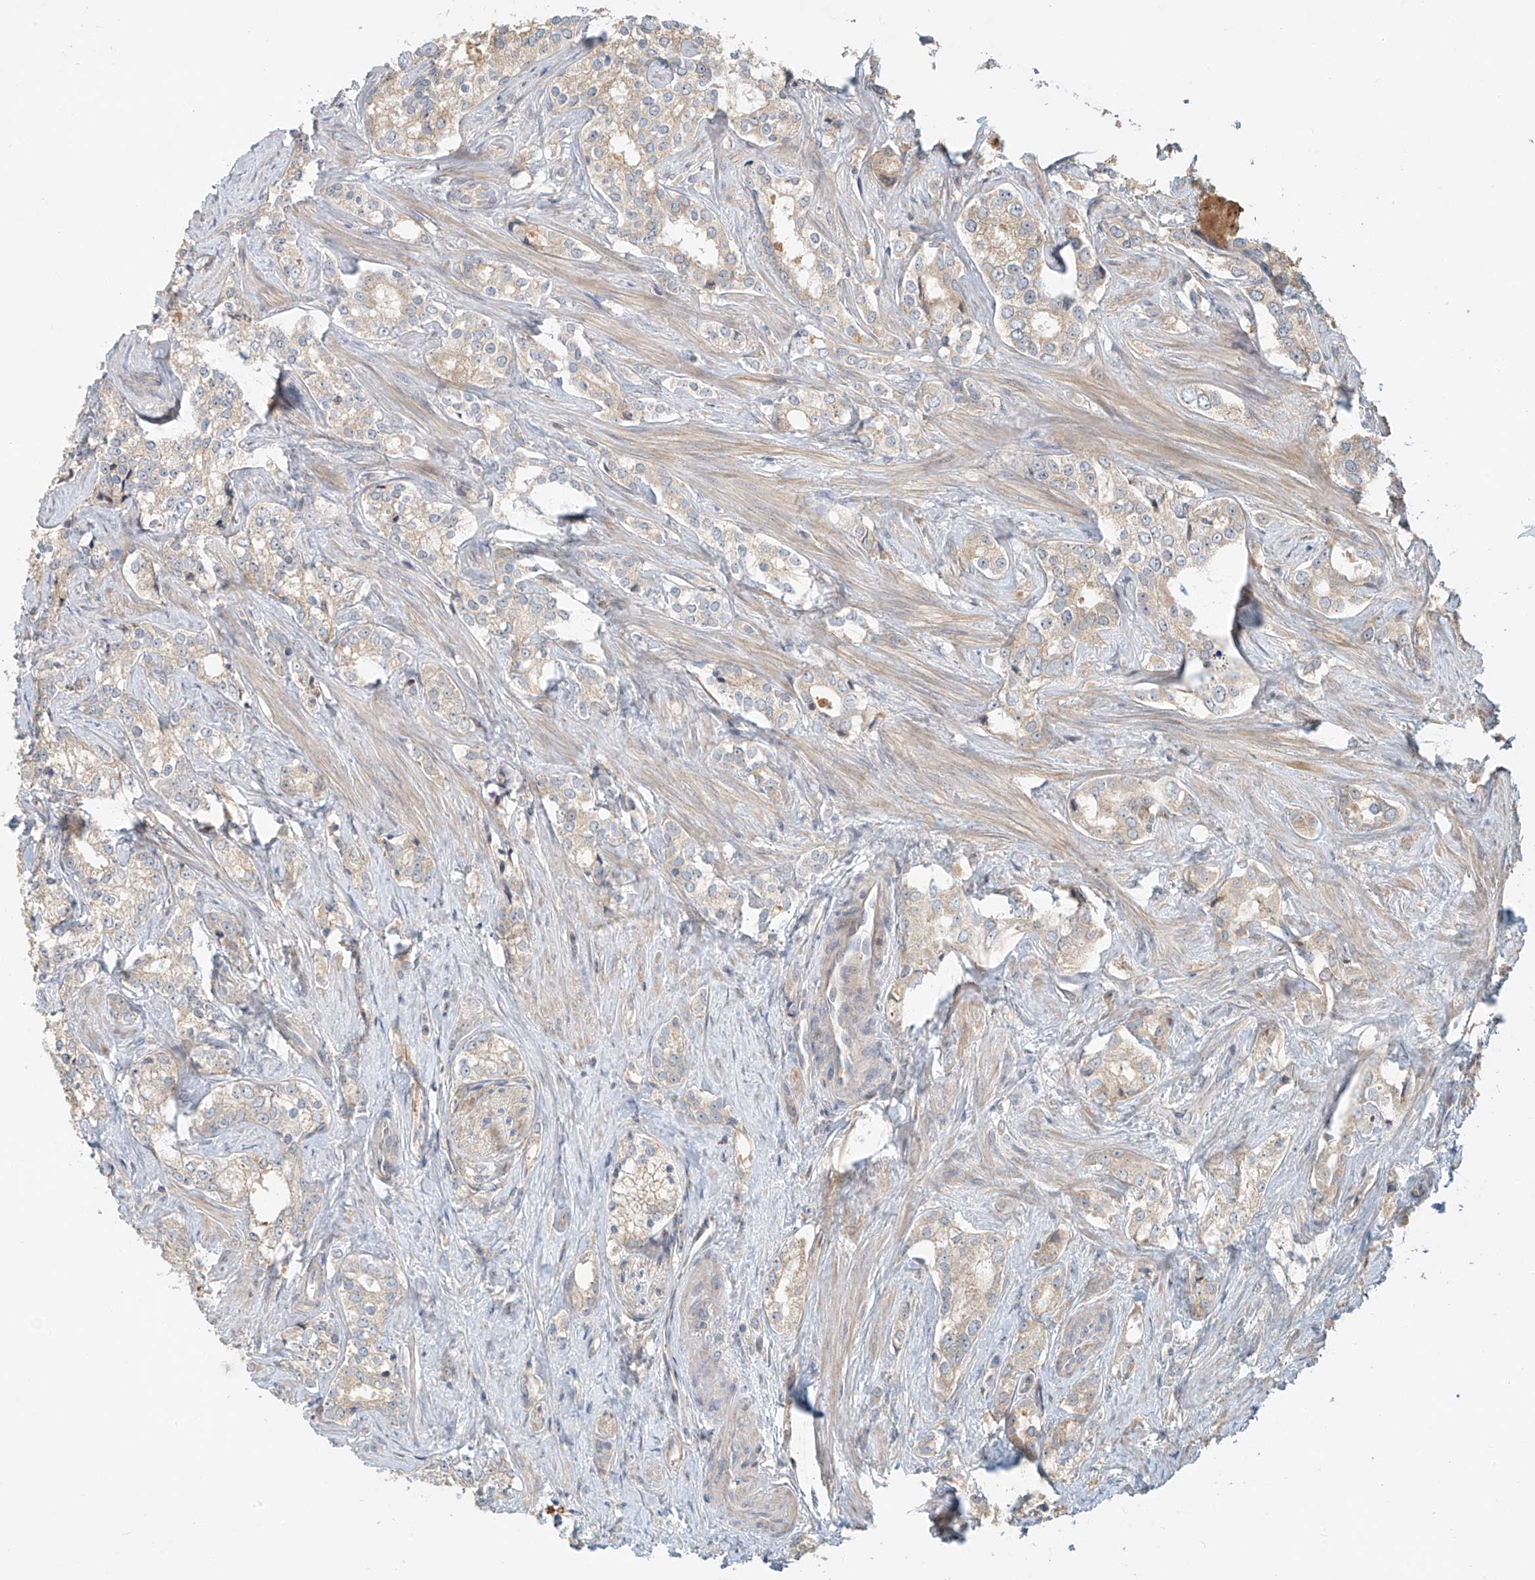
{"staining": {"intensity": "weak", "quantity": "25%-75%", "location": "cytoplasmic/membranous"}, "tissue": "prostate cancer", "cell_type": "Tumor cells", "image_type": "cancer", "snomed": [{"axis": "morphology", "description": "Adenocarcinoma, High grade"}, {"axis": "topography", "description": "Prostate"}], "caption": "The immunohistochemical stain highlights weak cytoplasmic/membranous positivity in tumor cells of prostate cancer tissue.", "gene": "TMEM61", "patient": {"sex": "male", "age": 66}}